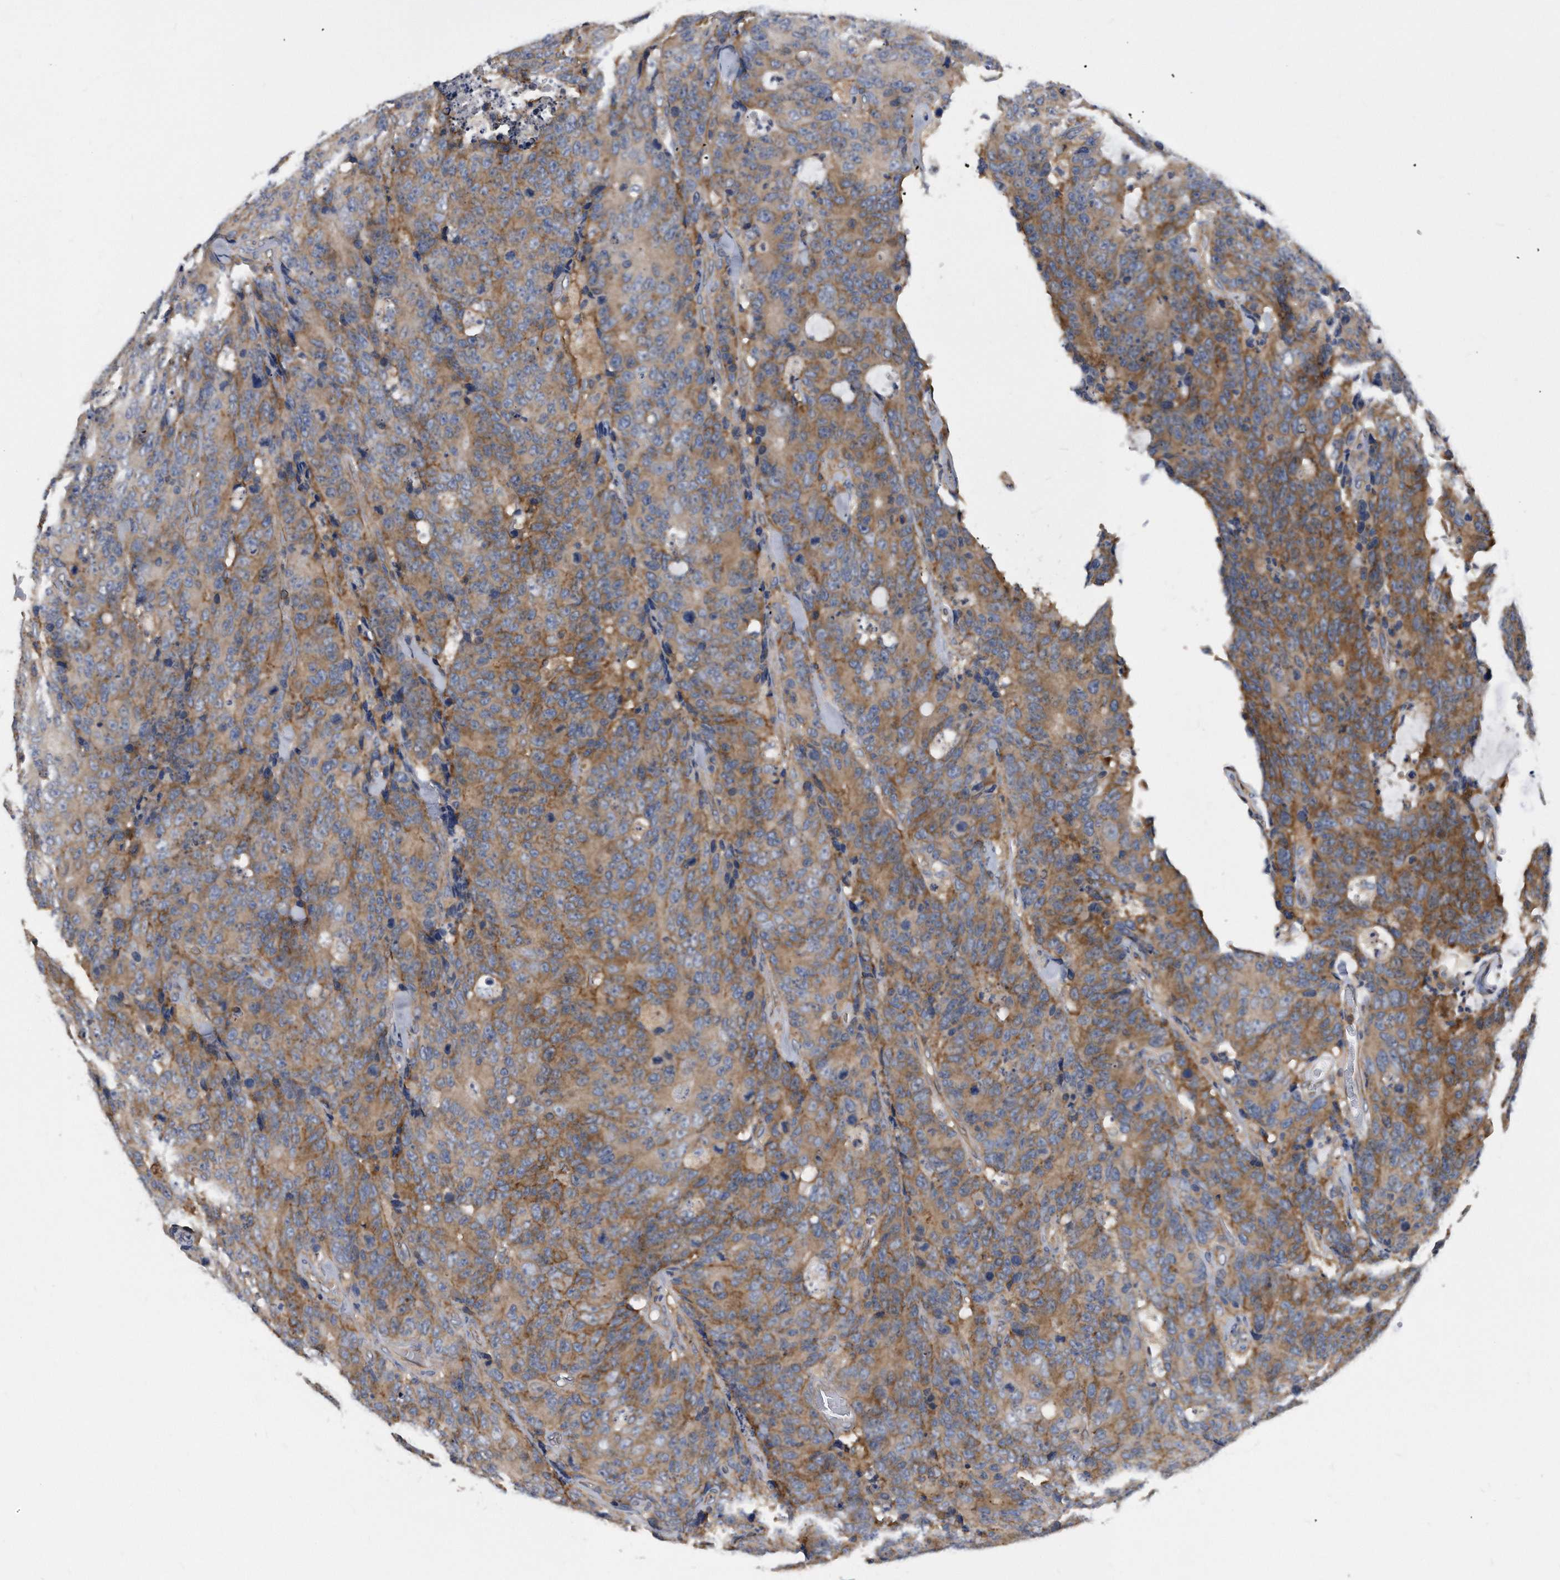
{"staining": {"intensity": "moderate", "quantity": ">75%", "location": "cytoplasmic/membranous"}, "tissue": "colorectal cancer", "cell_type": "Tumor cells", "image_type": "cancer", "snomed": [{"axis": "morphology", "description": "Adenocarcinoma, NOS"}, {"axis": "topography", "description": "Colon"}], "caption": "DAB immunohistochemical staining of human adenocarcinoma (colorectal) demonstrates moderate cytoplasmic/membranous protein positivity in approximately >75% of tumor cells. (DAB (3,3'-diaminobenzidine) IHC, brown staining for protein, blue staining for nuclei).", "gene": "ATG5", "patient": {"sex": "female", "age": 86}}